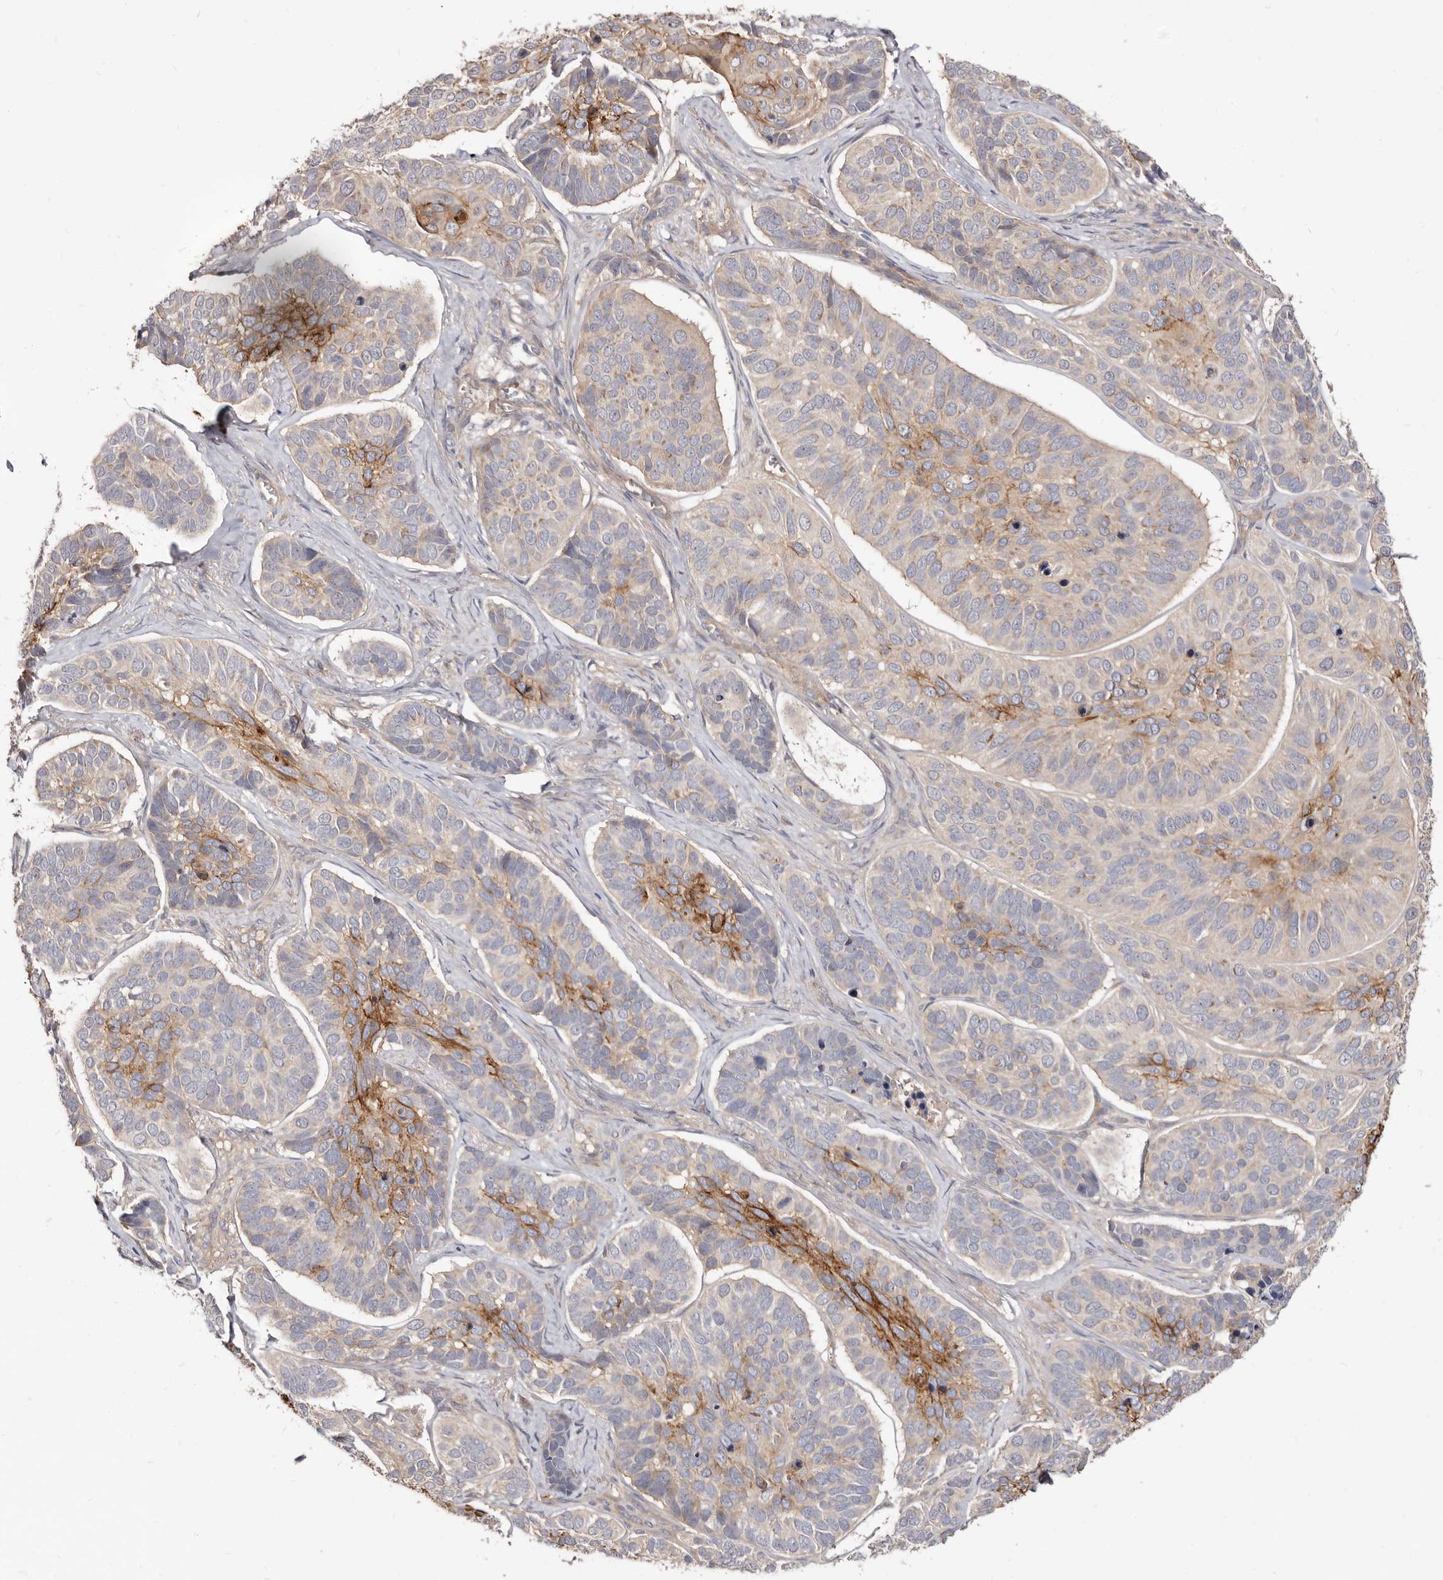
{"staining": {"intensity": "moderate", "quantity": "<25%", "location": "cytoplasmic/membranous"}, "tissue": "skin cancer", "cell_type": "Tumor cells", "image_type": "cancer", "snomed": [{"axis": "morphology", "description": "Basal cell carcinoma"}, {"axis": "topography", "description": "Skin"}], "caption": "A histopathology image of human basal cell carcinoma (skin) stained for a protein reveals moderate cytoplasmic/membranous brown staining in tumor cells.", "gene": "GPATCH4", "patient": {"sex": "male", "age": 62}}